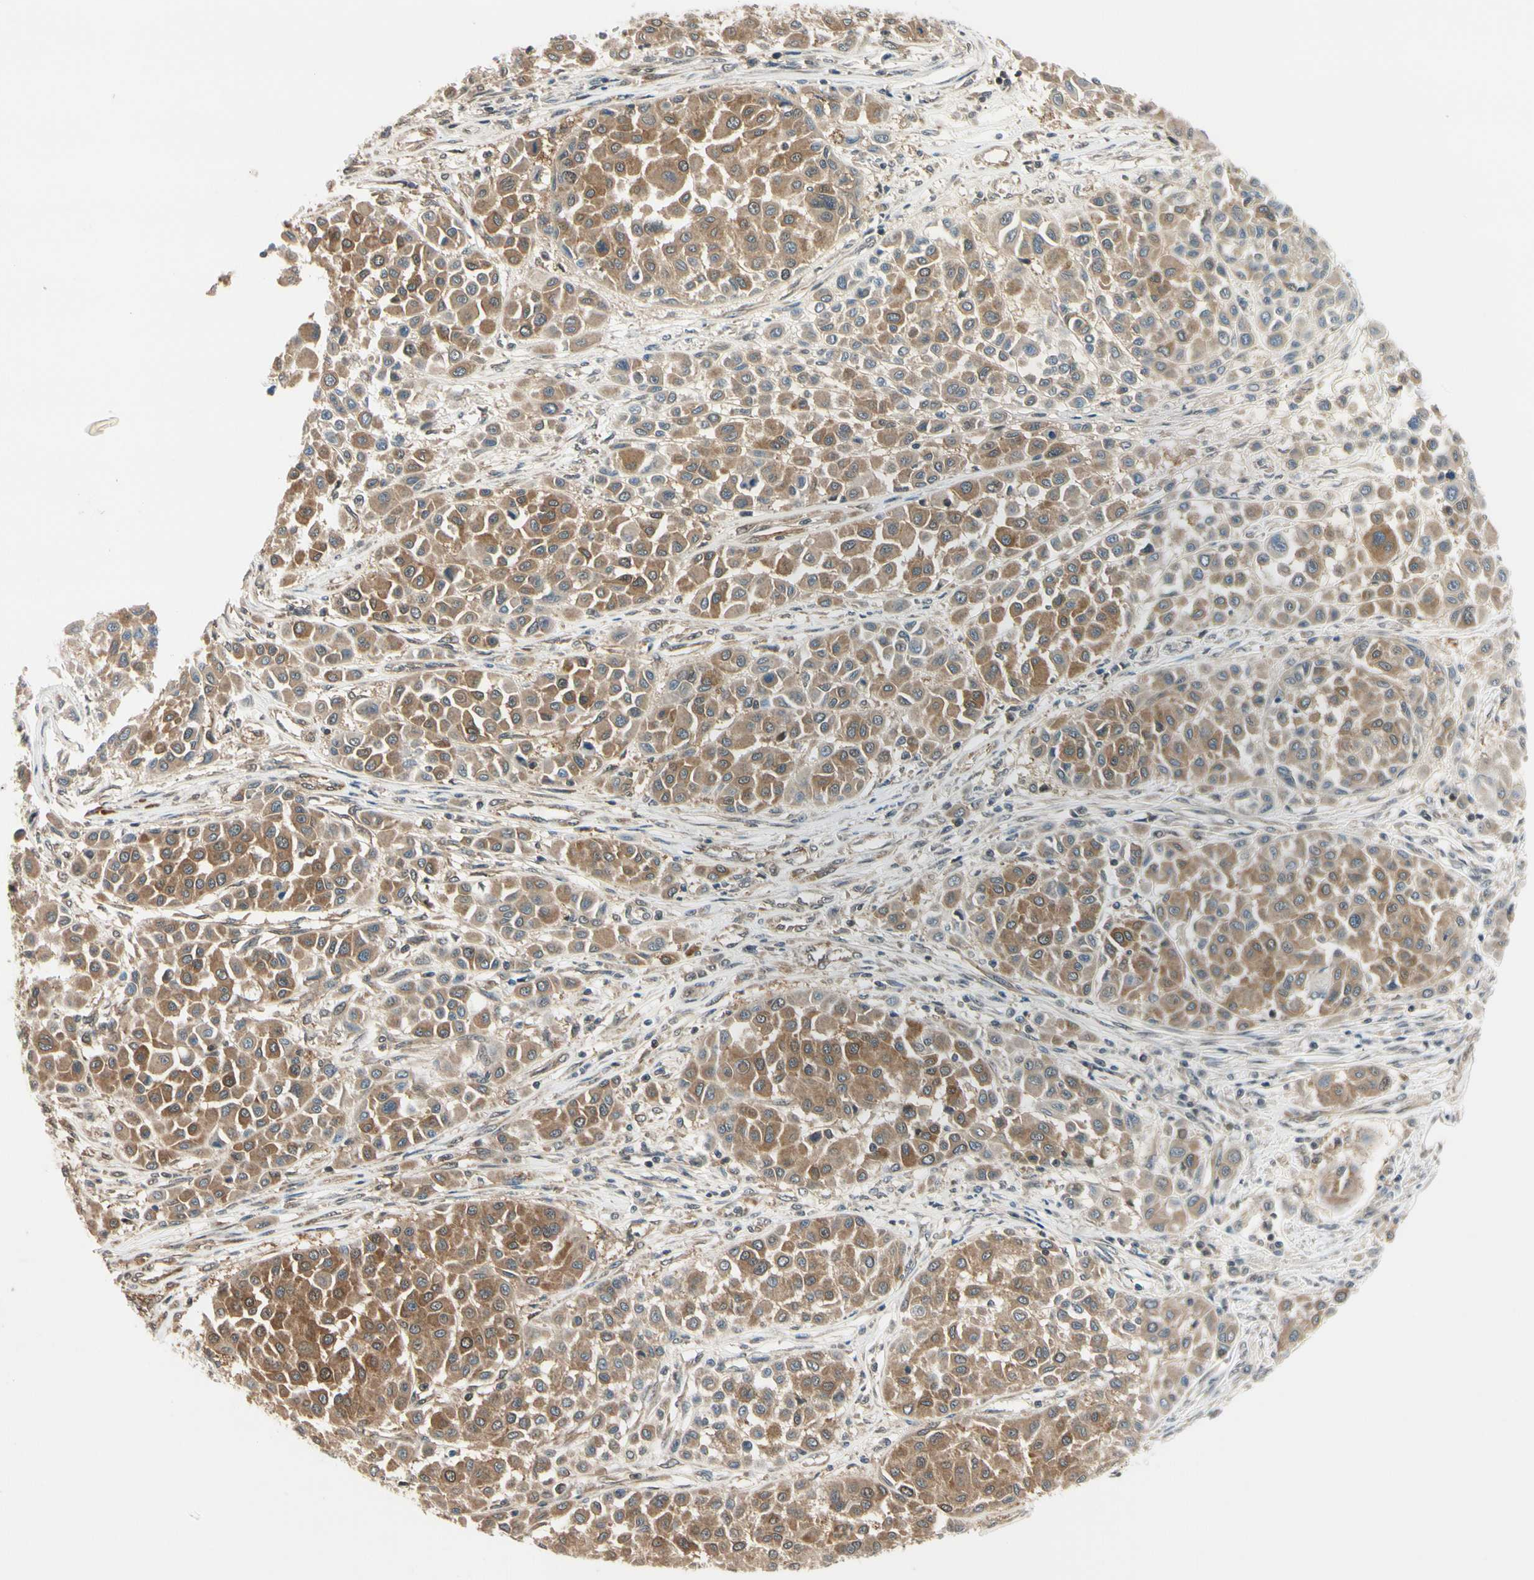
{"staining": {"intensity": "moderate", "quantity": ">75%", "location": "cytoplasmic/membranous,nuclear"}, "tissue": "melanoma", "cell_type": "Tumor cells", "image_type": "cancer", "snomed": [{"axis": "morphology", "description": "Malignant melanoma, Metastatic site"}, {"axis": "topography", "description": "Soft tissue"}], "caption": "Melanoma stained with IHC displays moderate cytoplasmic/membranous and nuclear positivity in about >75% of tumor cells. The protein is shown in brown color, while the nuclei are stained blue.", "gene": "RASGRF1", "patient": {"sex": "male", "age": 41}}